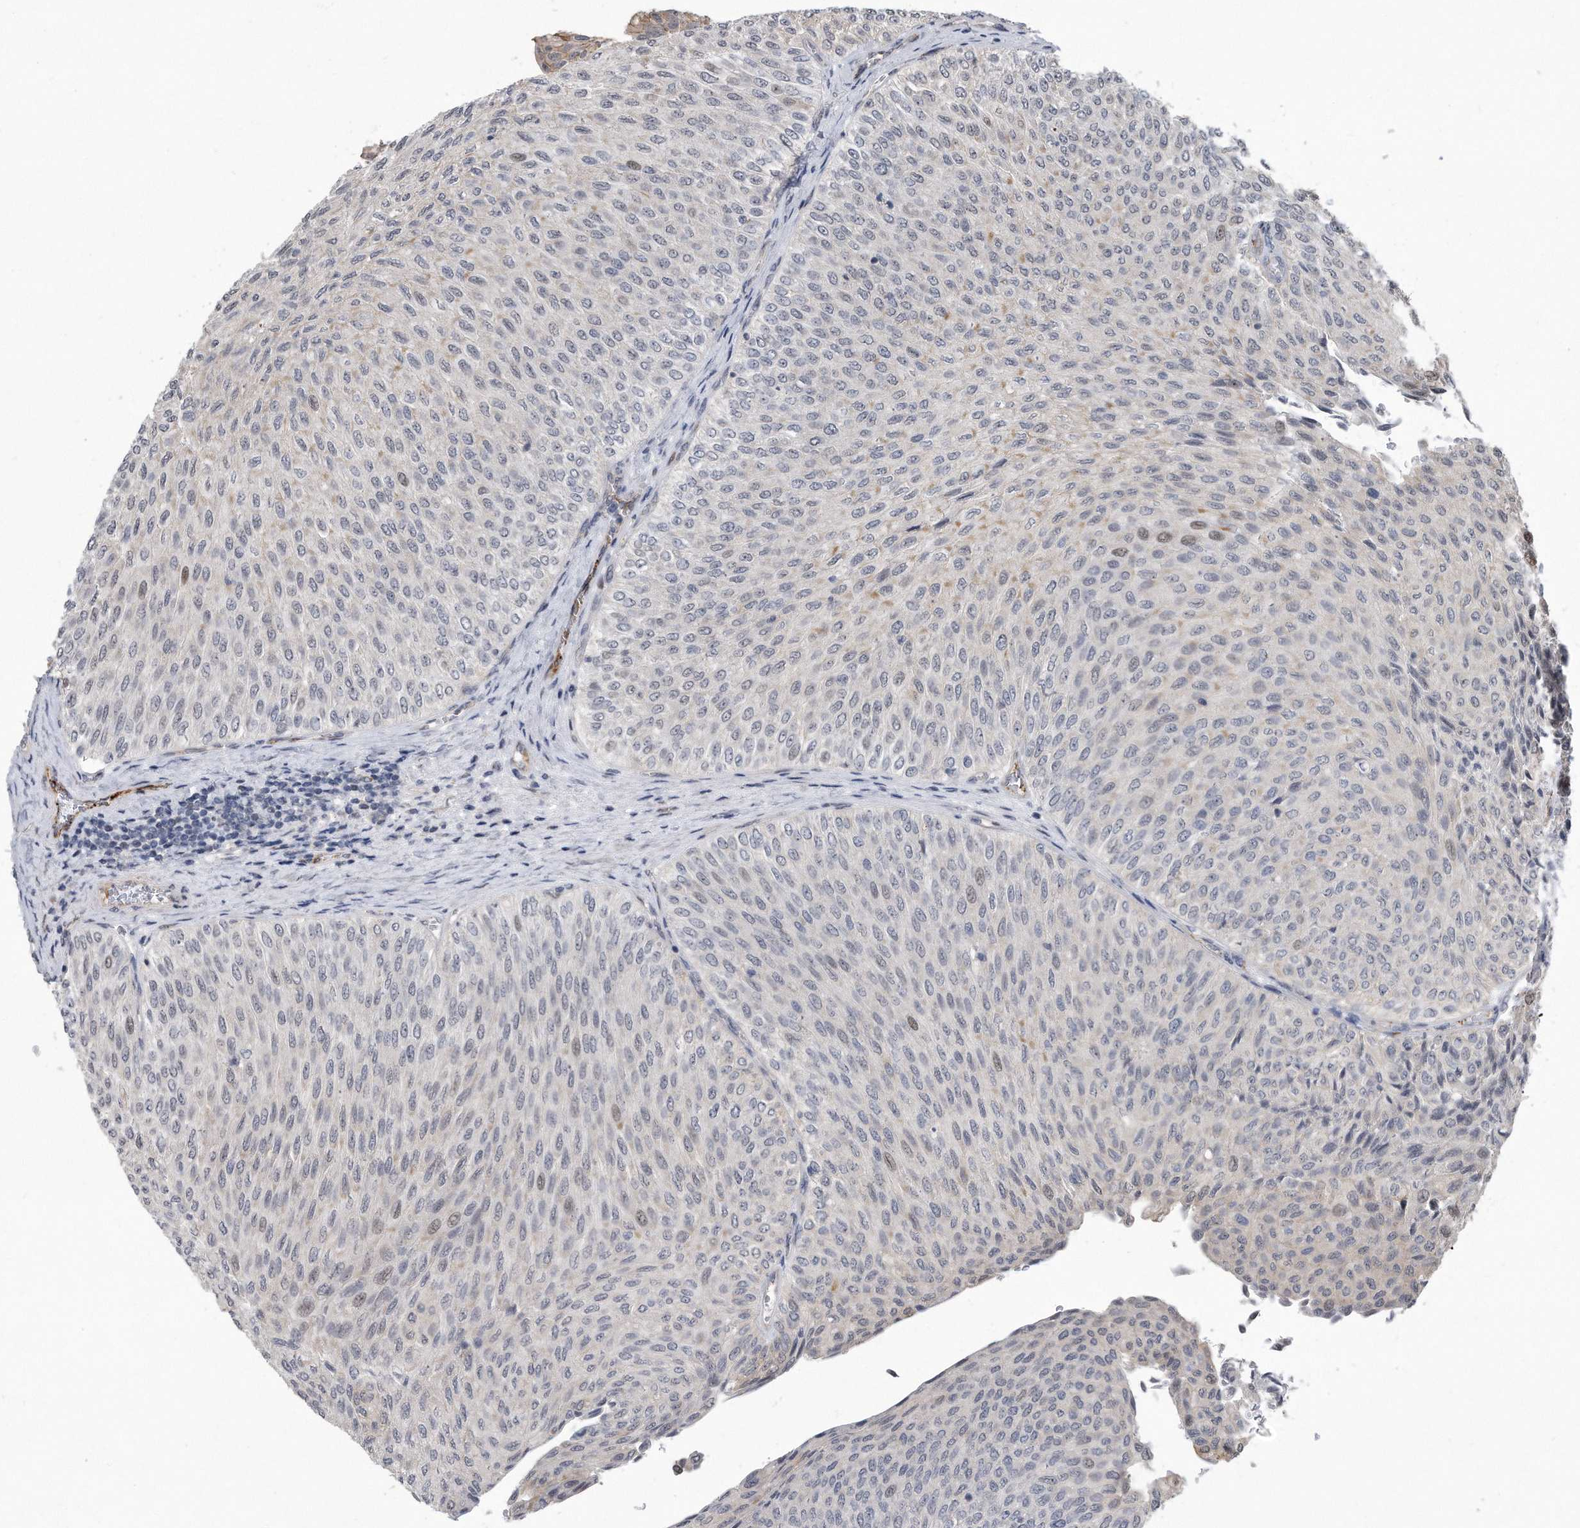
{"staining": {"intensity": "negative", "quantity": "none", "location": "none"}, "tissue": "urothelial cancer", "cell_type": "Tumor cells", "image_type": "cancer", "snomed": [{"axis": "morphology", "description": "Urothelial carcinoma, Low grade"}, {"axis": "topography", "description": "Urinary bladder"}], "caption": "The IHC image has no significant staining in tumor cells of urothelial cancer tissue.", "gene": "PGBD2", "patient": {"sex": "male", "age": 78}}